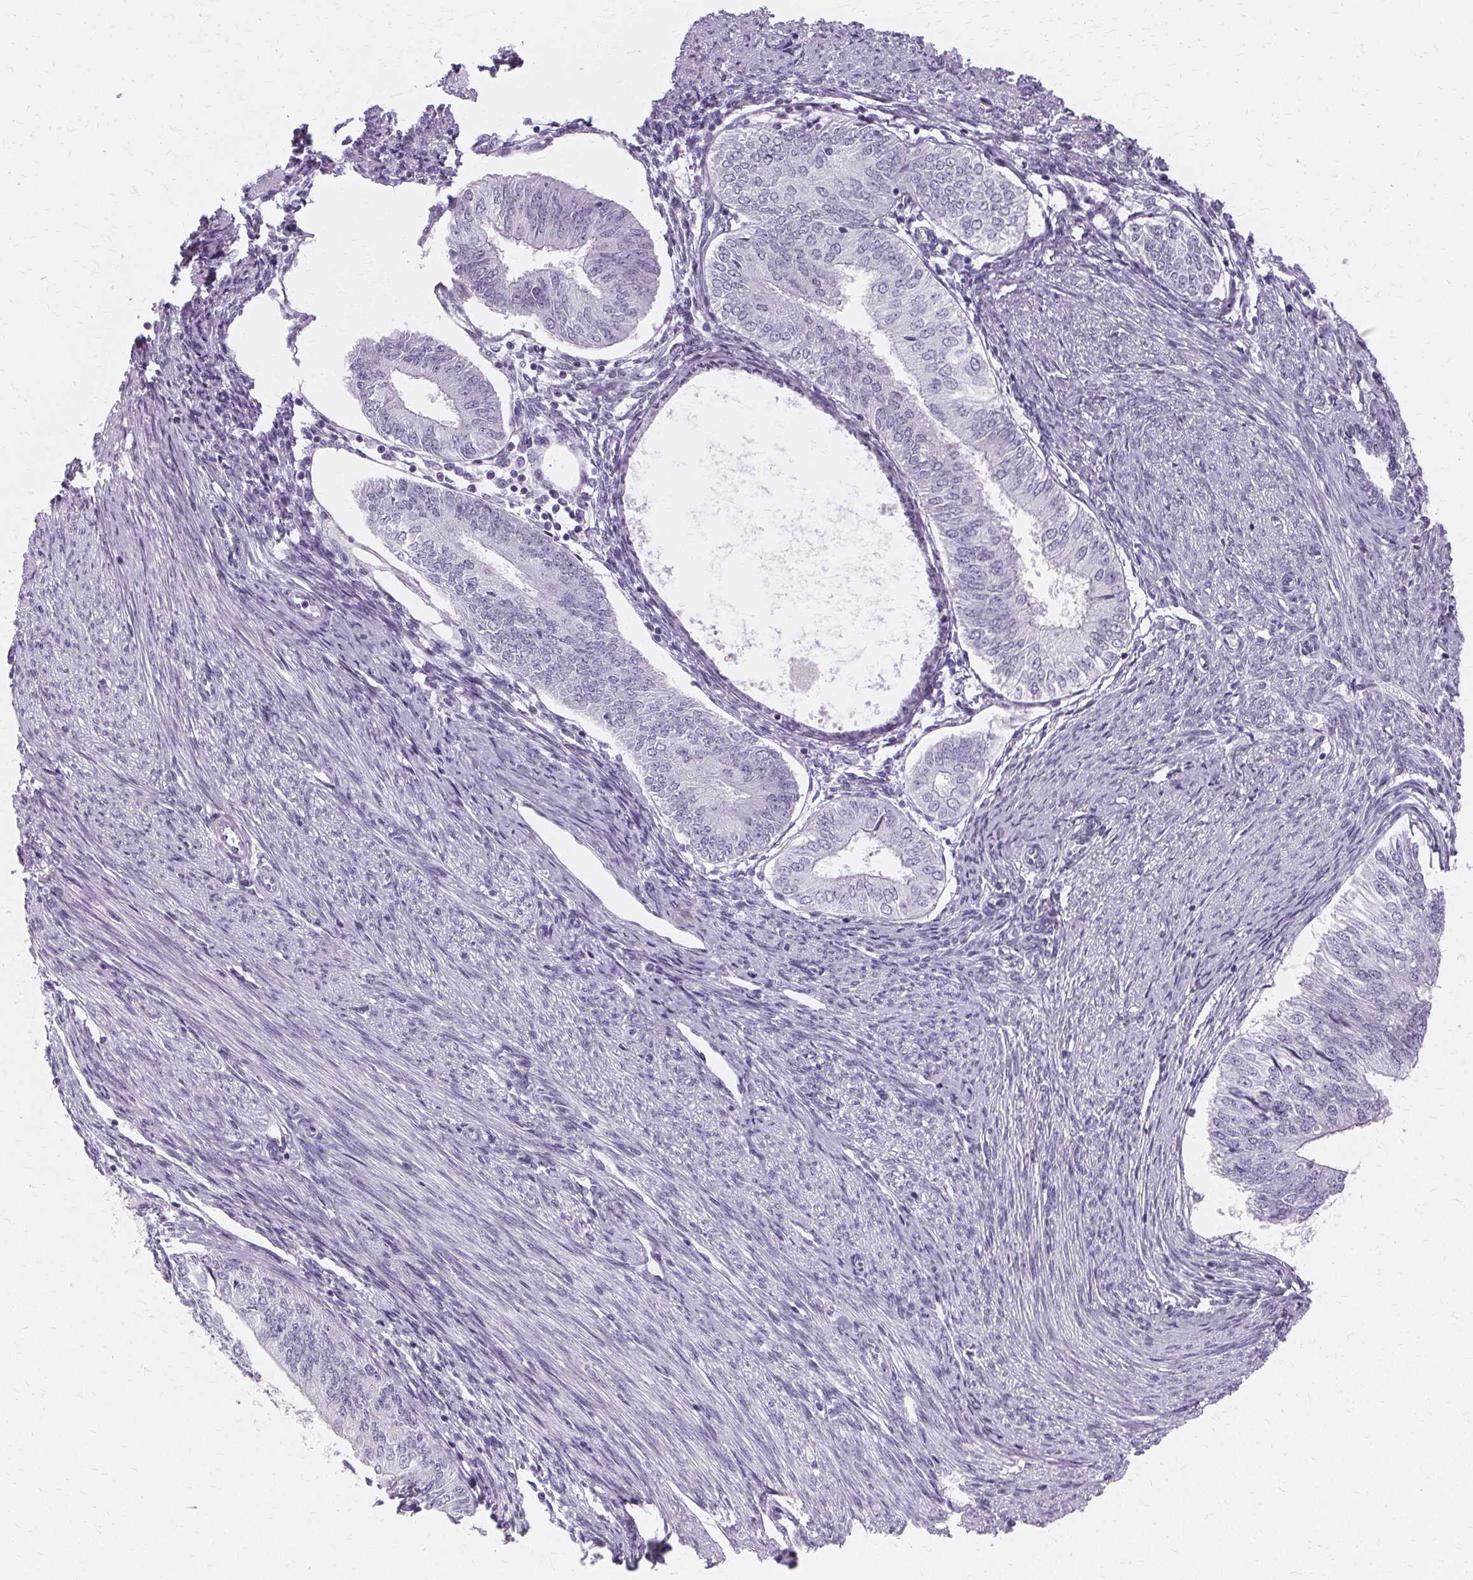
{"staining": {"intensity": "negative", "quantity": "none", "location": "none"}, "tissue": "endometrial cancer", "cell_type": "Tumor cells", "image_type": "cancer", "snomed": [{"axis": "morphology", "description": "Adenocarcinoma, NOS"}, {"axis": "topography", "description": "Endometrium"}], "caption": "DAB (3,3'-diaminobenzidine) immunohistochemical staining of endometrial adenocarcinoma displays no significant staining in tumor cells.", "gene": "KRT6C", "patient": {"sex": "female", "age": 58}}